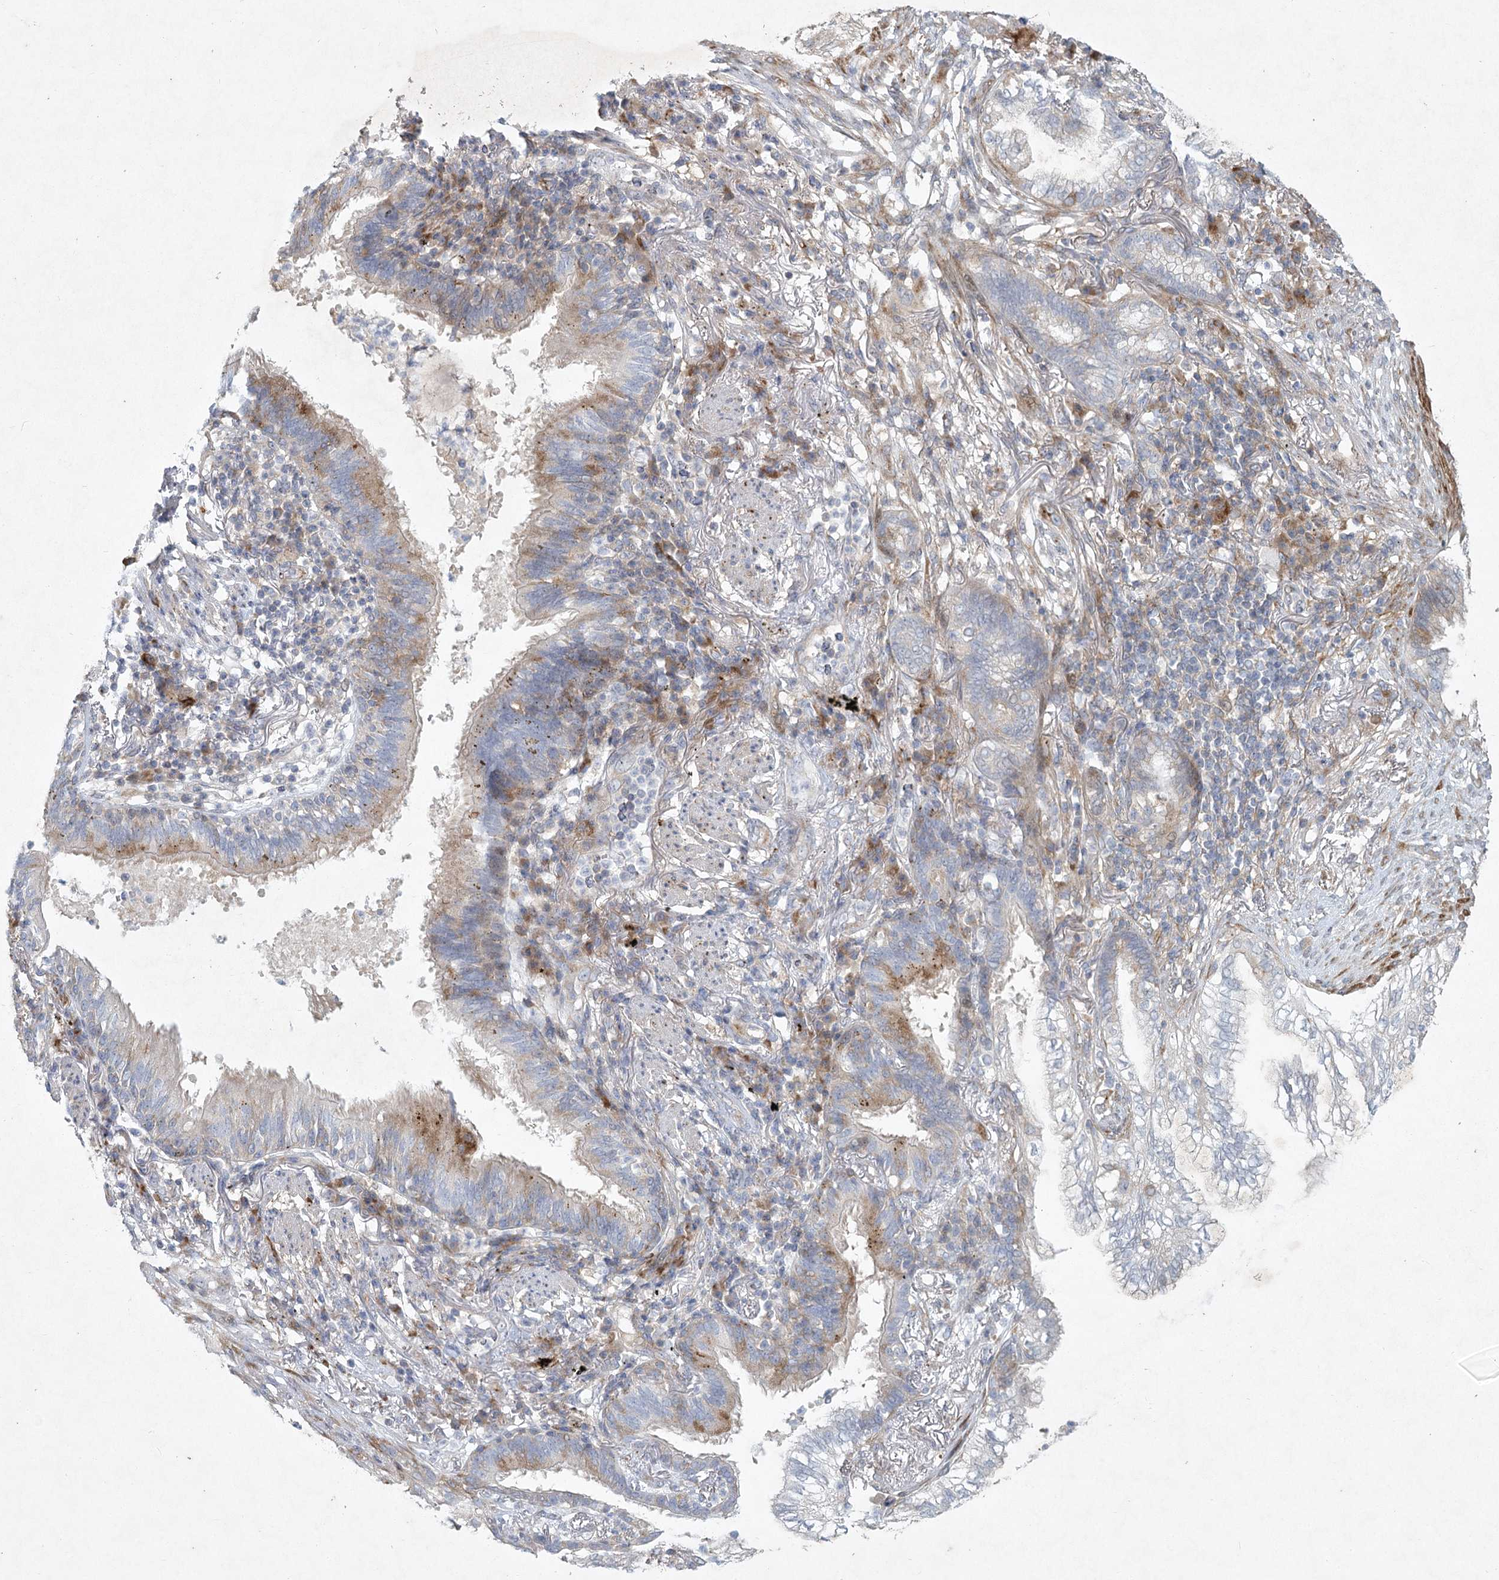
{"staining": {"intensity": "negative", "quantity": "none", "location": "none"}, "tissue": "lung cancer", "cell_type": "Tumor cells", "image_type": "cancer", "snomed": [{"axis": "morphology", "description": "Adenocarcinoma, NOS"}, {"axis": "topography", "description": "Lung"}], "caption": "DAB immunohistochemical staining of human lung cancer (adenocarcinoma) shows no significant positivity in tumor cells.", "gene": "FAM110C", "patient": {"sex": "female", "age": 70}}